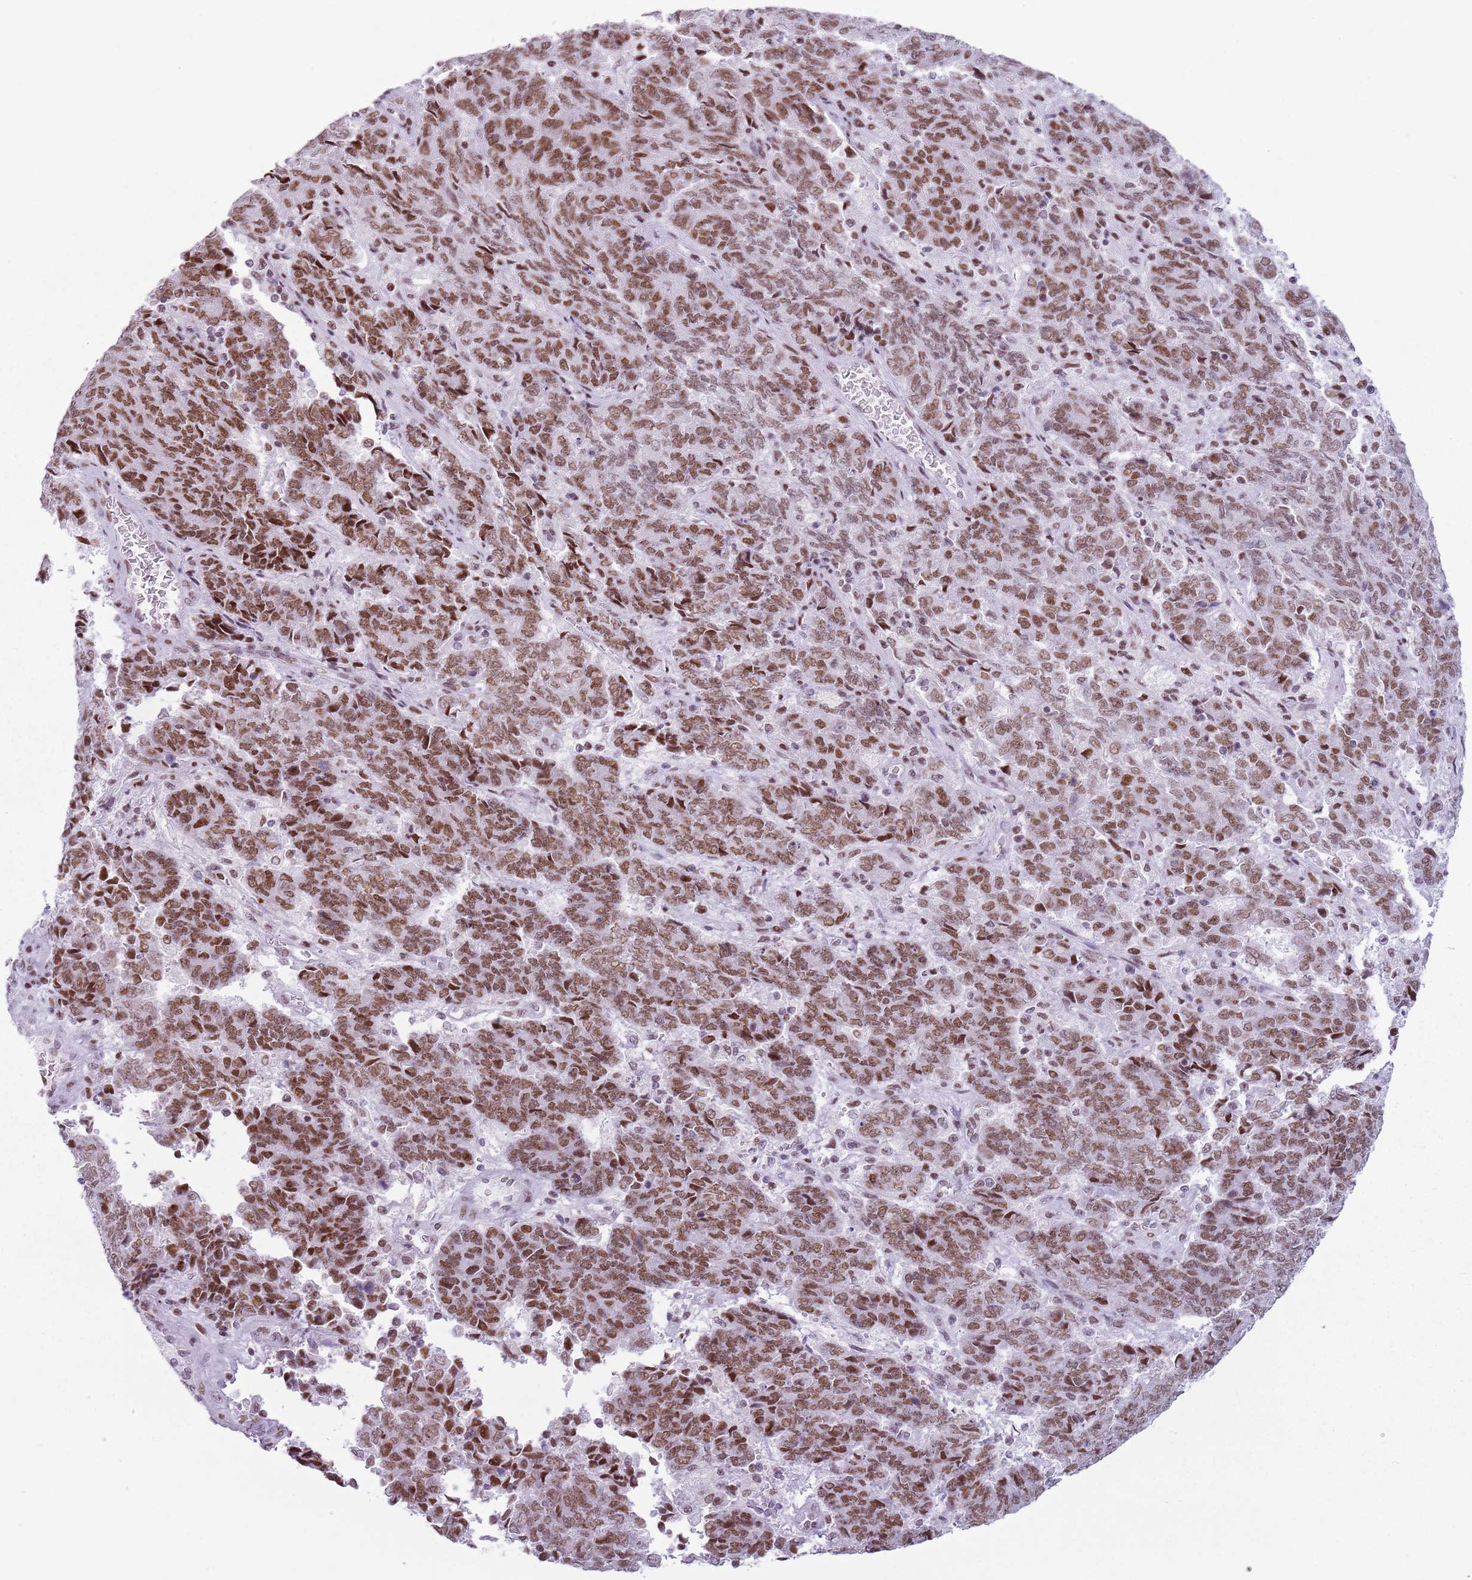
{"staining": {"intensity": "moderate", "quantity": ">75%", "location": "nuclear"}, "tissue": "endometrial cancer", "cell_type": "Tumor cells", "image_type": "cancer", "snomed": [{"axis": "morphology", "description": "Adenocarcinoma, NOS"}, {"axis": "topography", "description": "Endometrium"}], "caption": "IHC image of neoplastic tissue: human endometrial cancer stained using immunohistochemistry (IHC) demonstrates medium levels of moderate protein expression localized specifically in the nuclear of tumor cells, appearing as a nuclear brown color.", "gene": "FAM104B", "patient": {"sex": "female", "age": 80}}